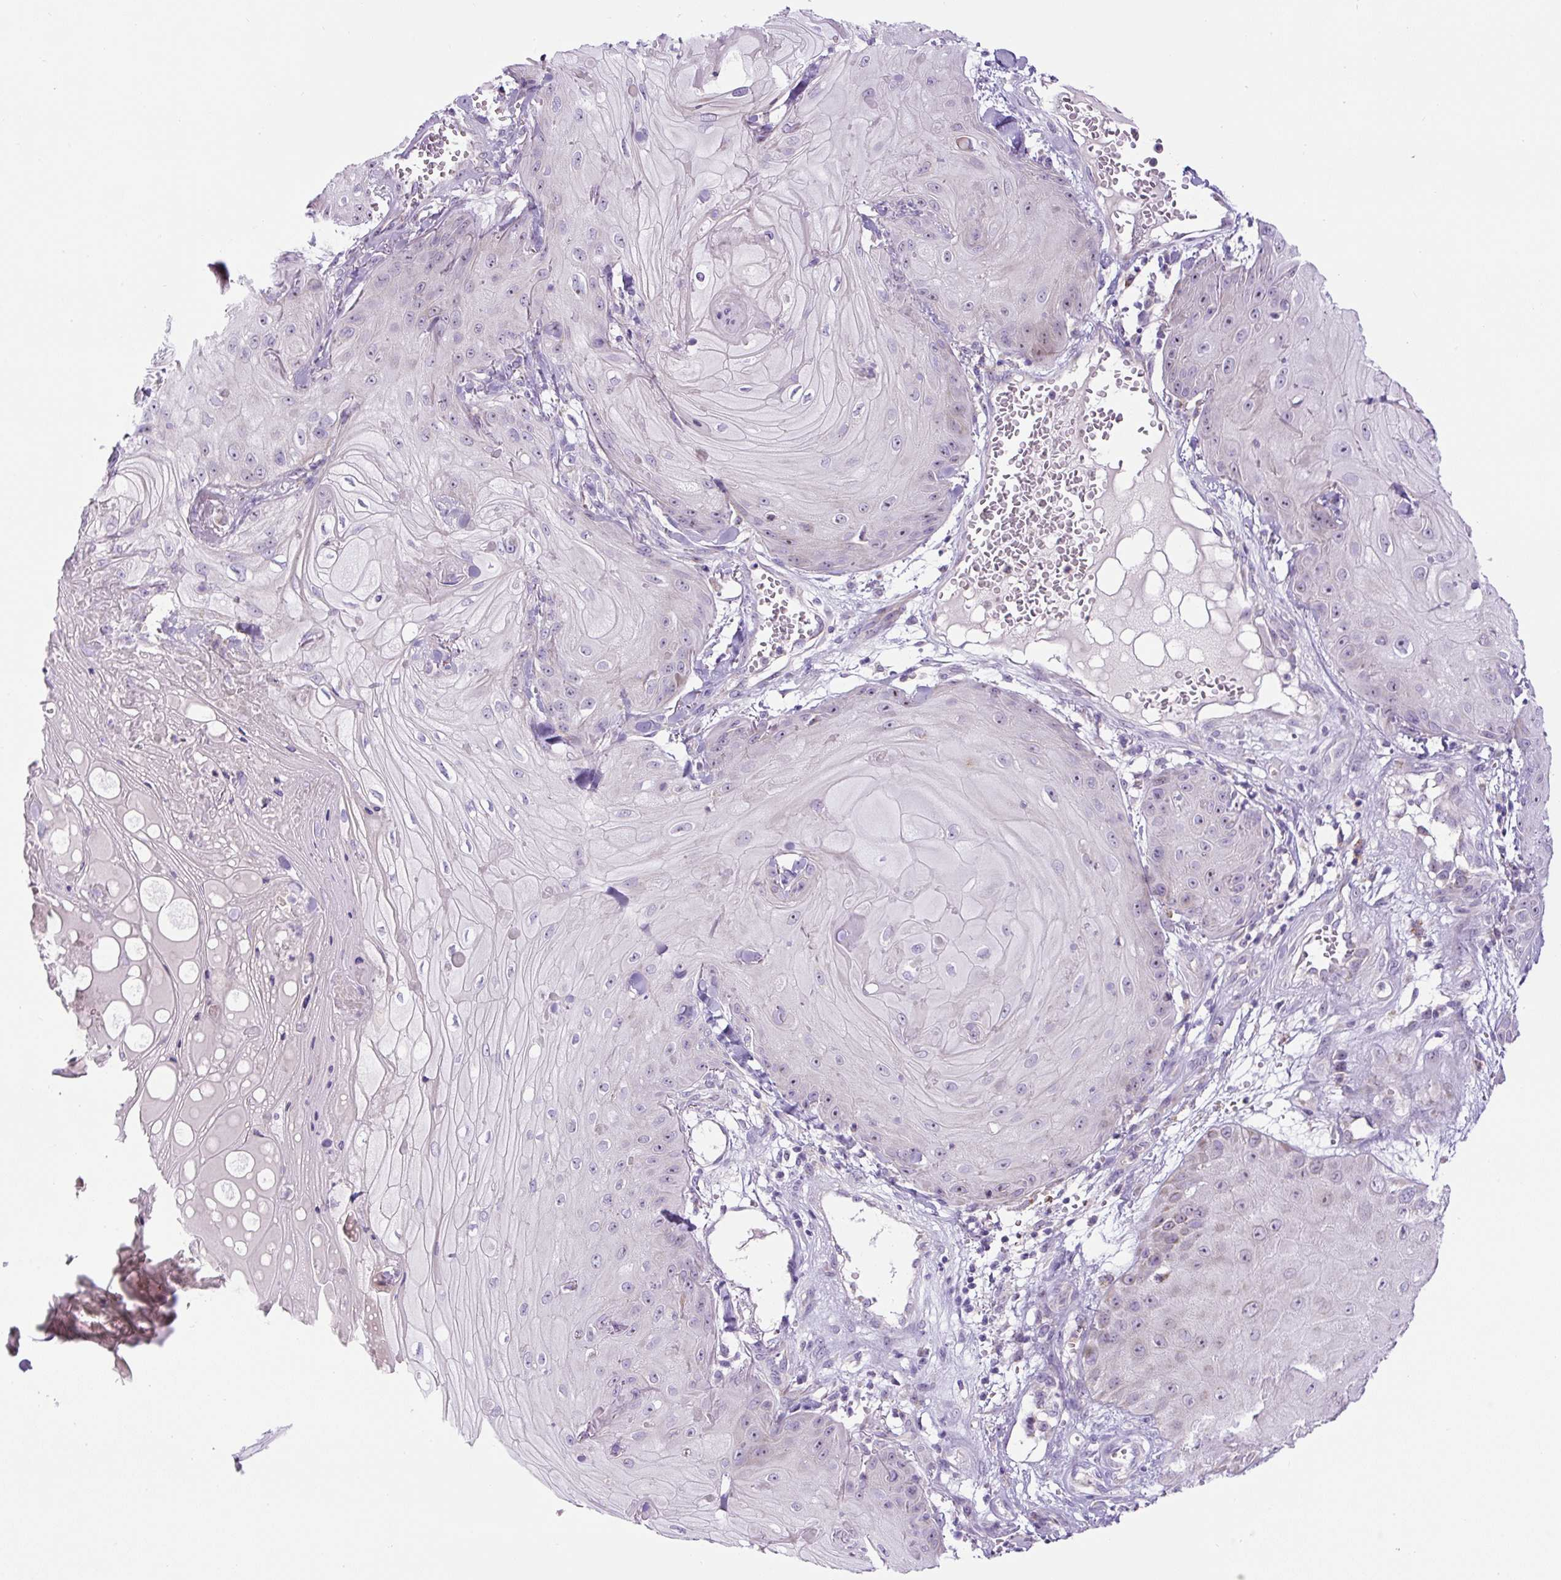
{"staining": {"intensity": "negative", "quantity": "none", "location": "none"}, "tissue": "skin cancer", "cell_type": "Tumor cells", "image_type": "cancer", "snomed": [{"axis": "morphology", "description": "Squamous cell carcinoma, NOS"}, {"axis": "topography", "description": "Skin"}], "caption": "Tumor cells show no significant protein positivity in skin cancer. Nuclei are stained in blue.", "gene": "ZNF596", "patient": {"sex": "male", "age": 74}}